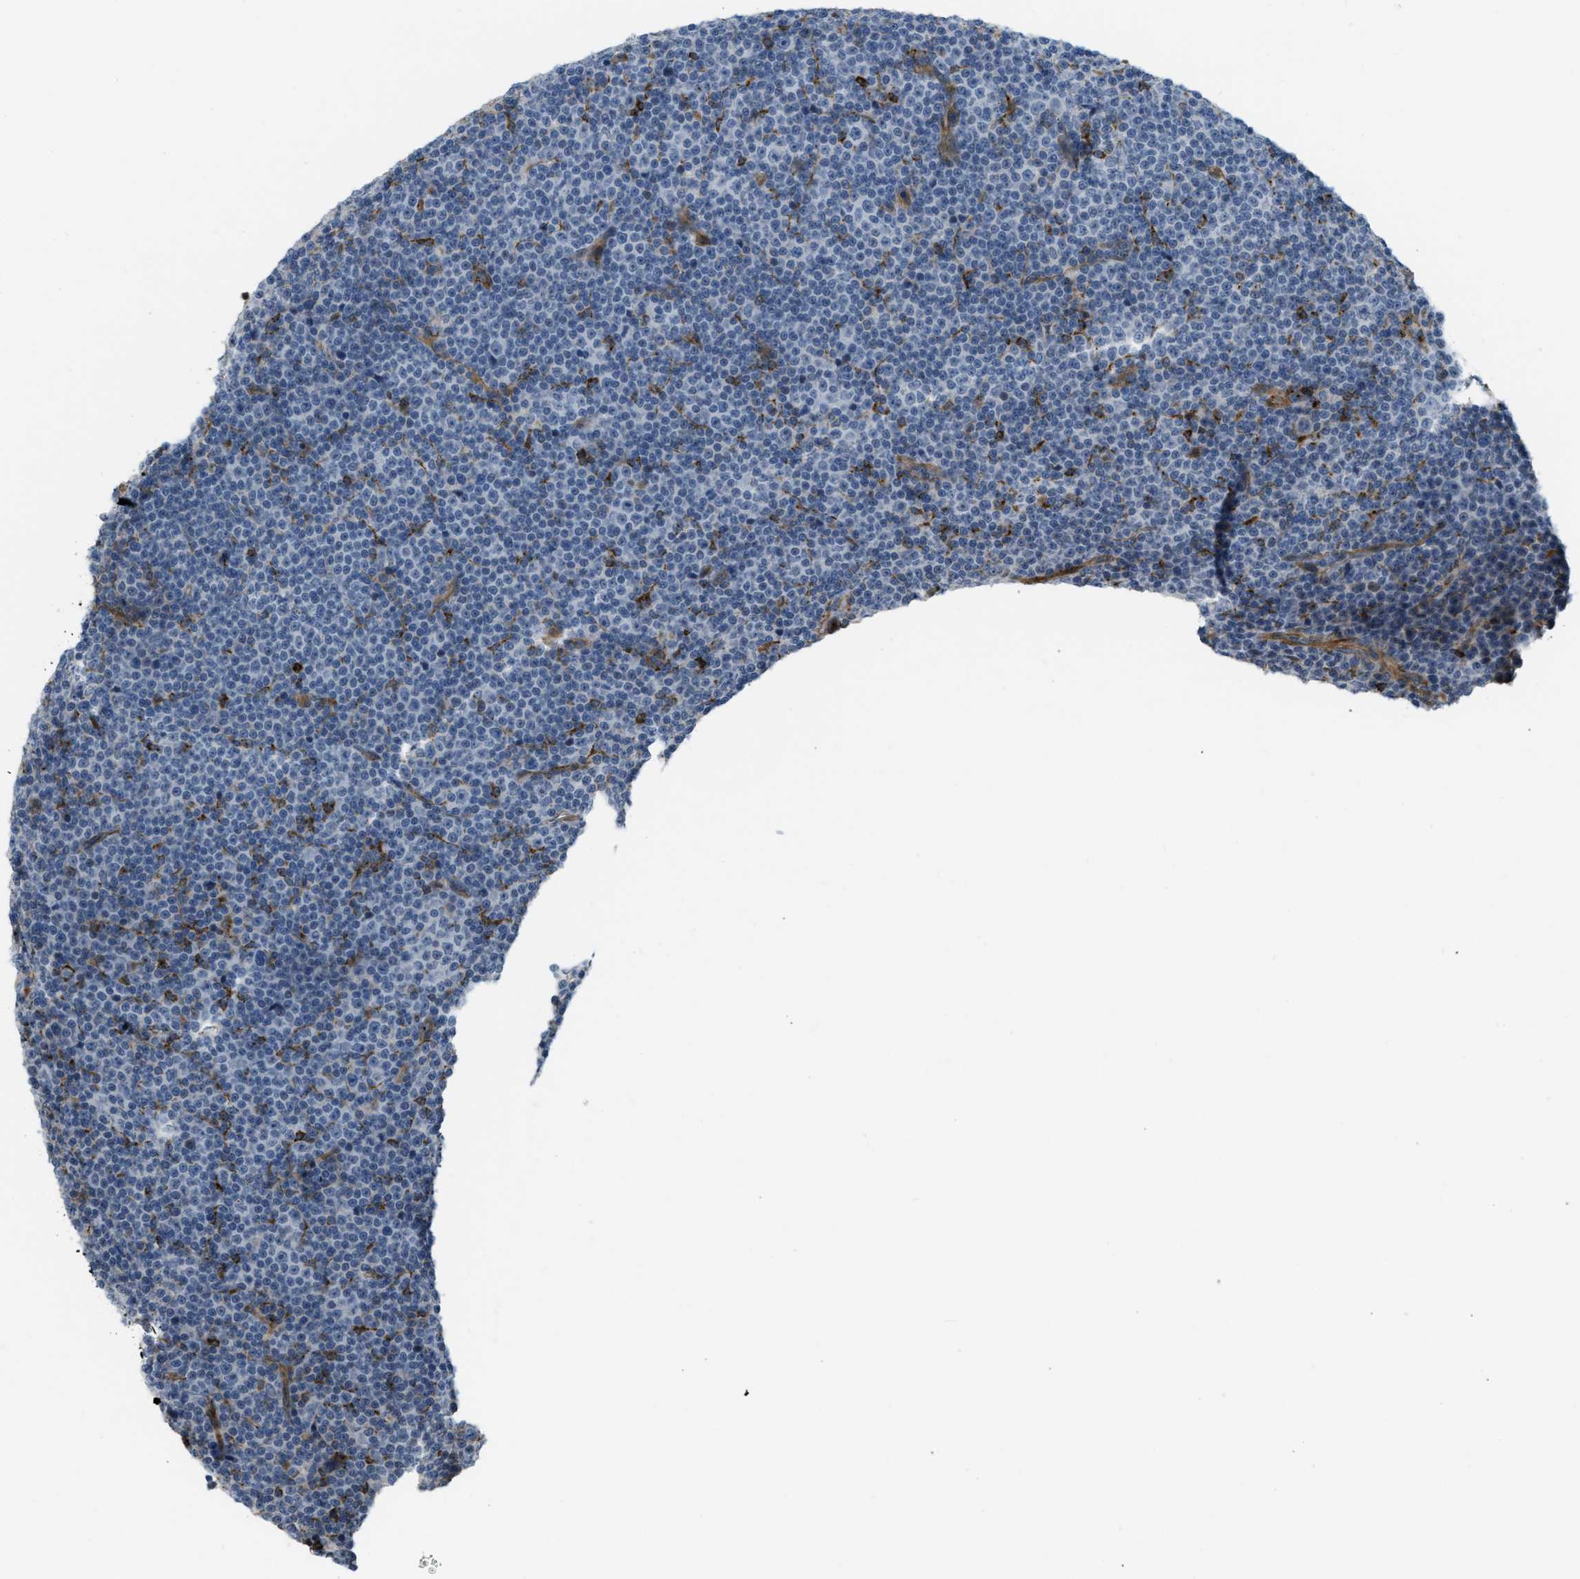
{"staining": {"intensity": "negative", "quantity": "none", "location": "none"}, "tissue": "lymphoma", "cell_type": "Tumor cells", "image_type": "cancer", "snomed": [{"axis": "morphology", "description": "Malignant lymphoma, non-Hodgkin's type, Low grade"}, {"axis": "topography", "description": "Lymph node"}], "caption": "There is no significant staining in tumor cells of lymphoma.", "gene": "KIAA1671", "patient": {"sex": "female", "age": 67}}